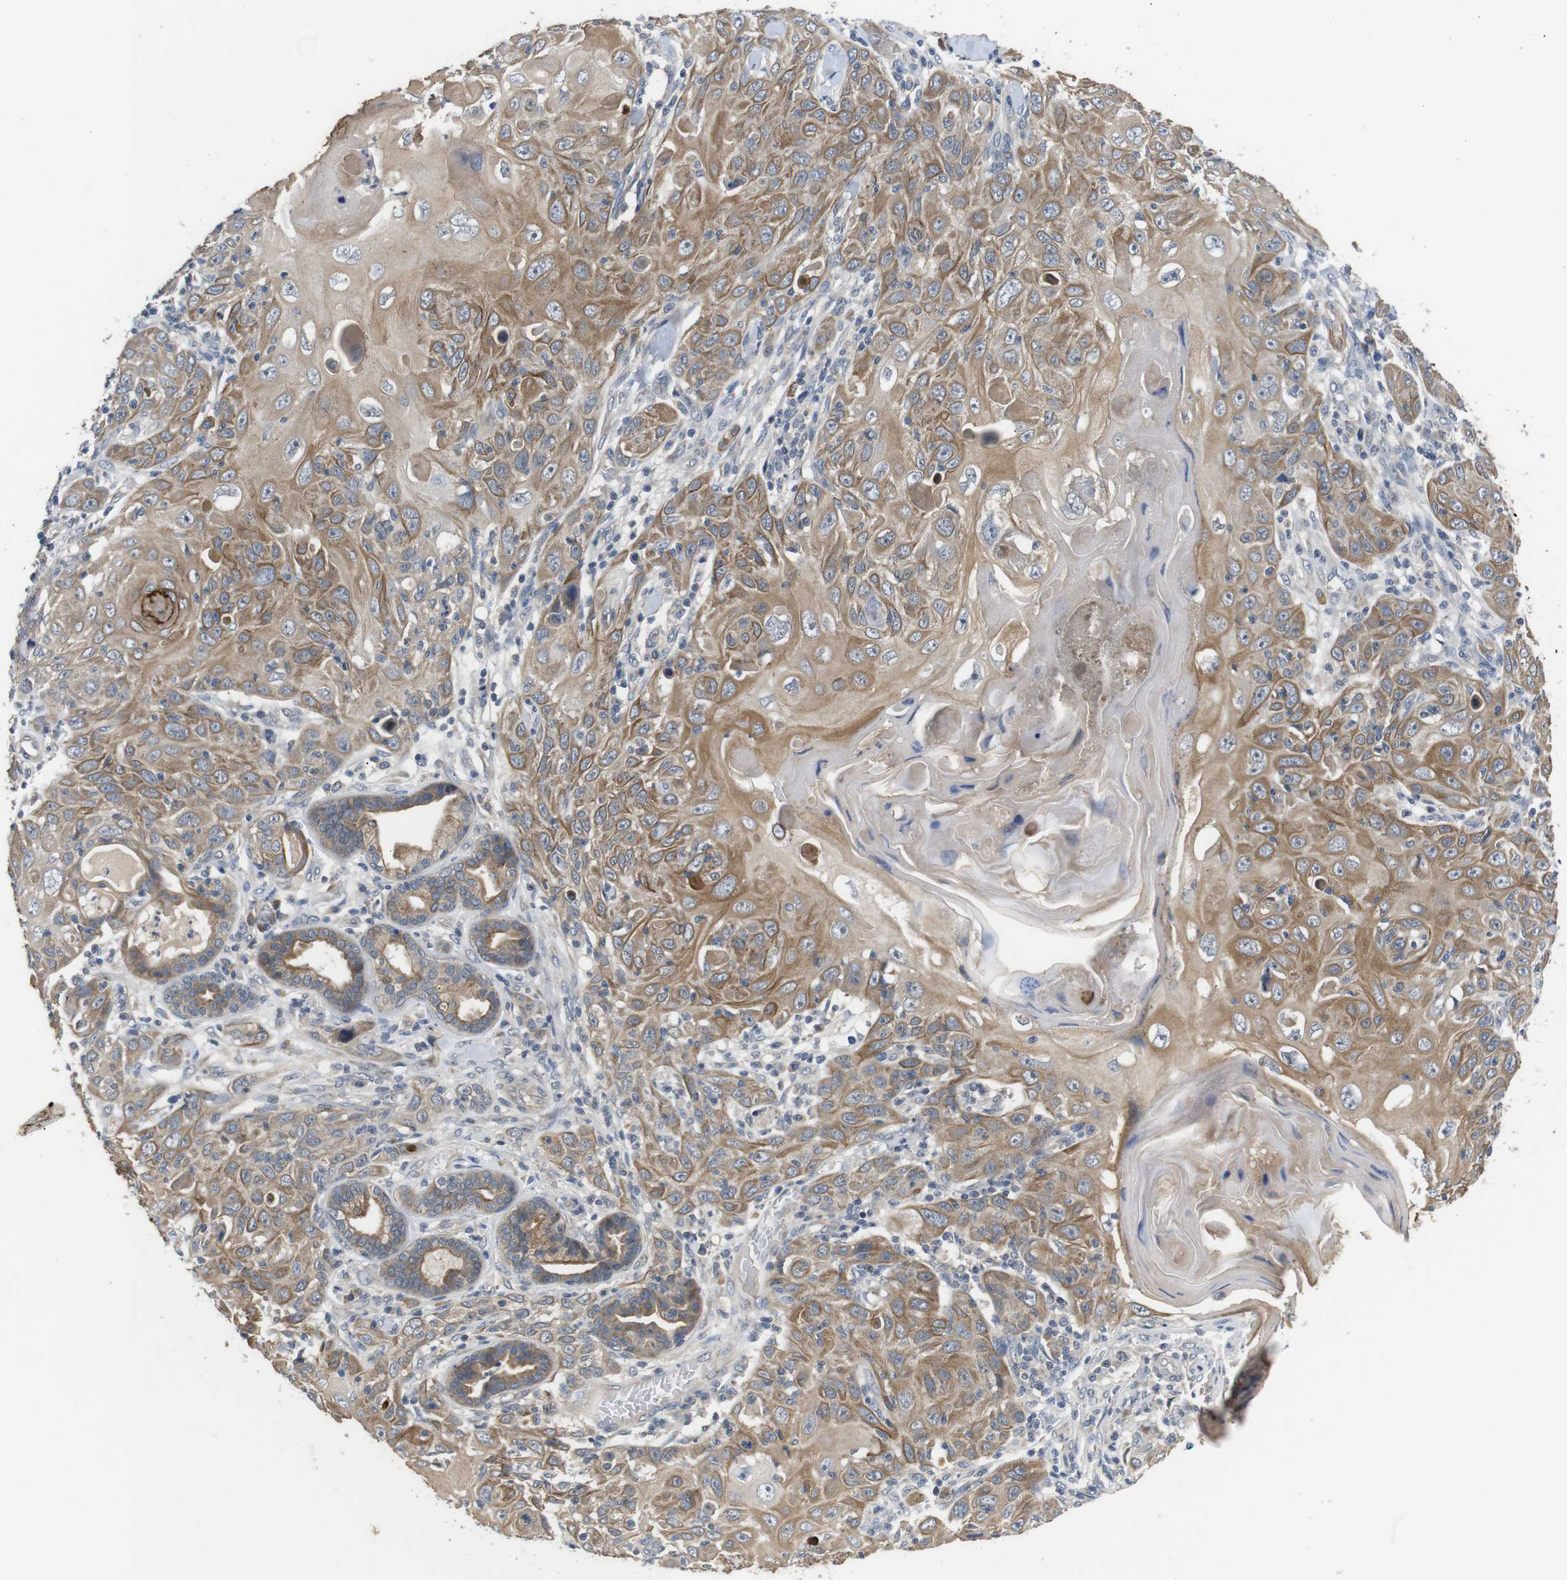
{"staining": {"intensity": "moderate", "quantity": "25%-75%", "location": "cytoplasmic/membranous"}, "tissue": "skin cancer", "cell_type": "Tumor cells", "image_type": "cancer", "snomed": [{"axis": "morphology", "description": "Squamous cell carcinoma, NOS"}, {"axis": "topography", "description": "Skin"}], "caption": "This image reveals squamous cell carcinoma (skin) stained with IHC to label a protein in brown. The cytoplasmic/membranous of tumor cells show moderate positivity for the protein. Nuclei are counter-stained blue.", "gene": "ADGRL3", "patient": {"sex": "female", "age": 88}}